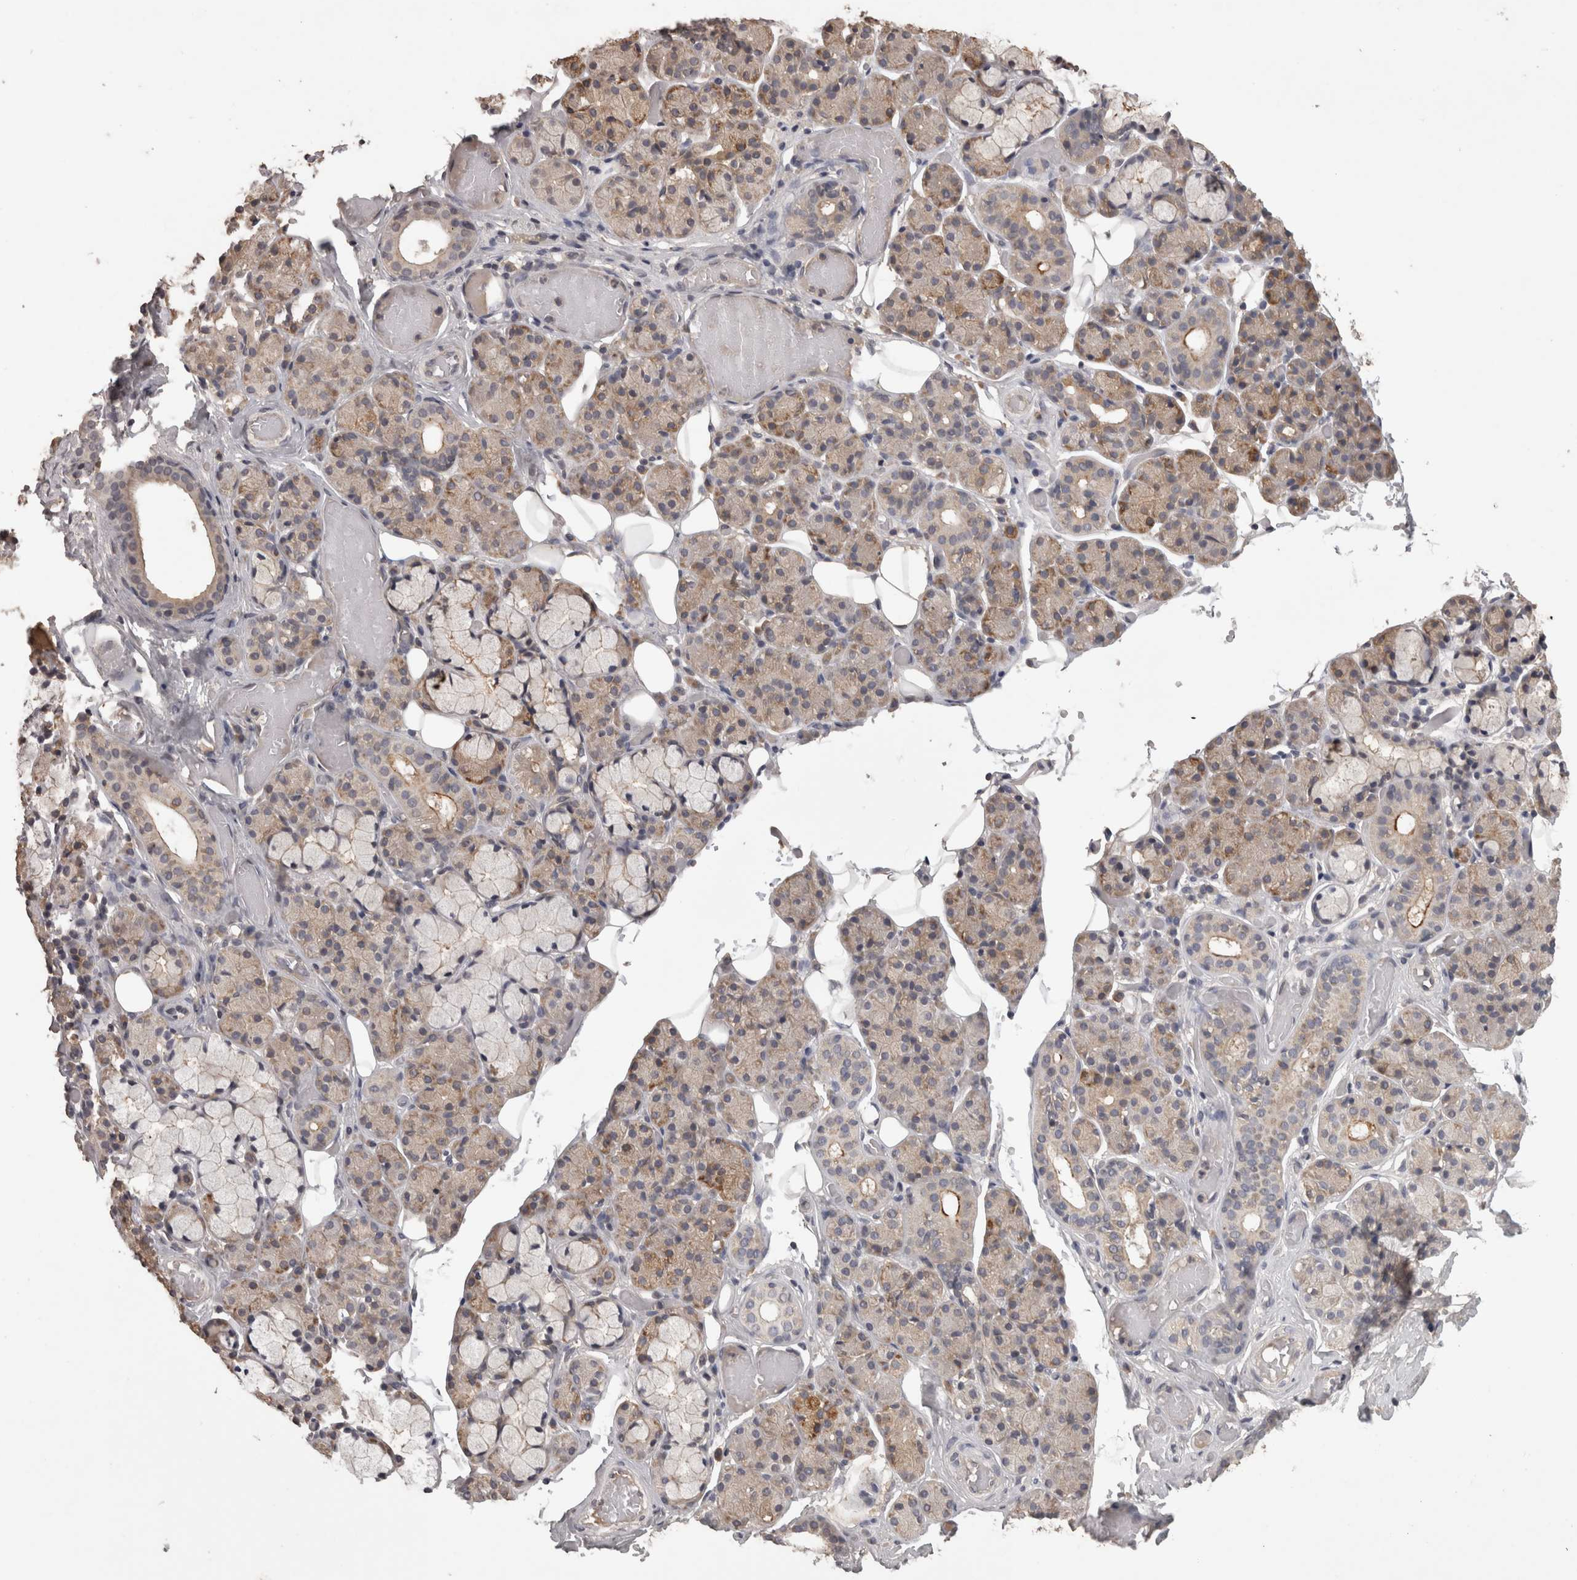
{"staining": {"intensity": "moderate", "quantity": "25%-75%", "location": "cytoplasmic/membranous"}, "tissue": "salivary gland", "cell_type": "Glandular cells", "image_type": "normal", "snomed": [{"axis": "morphology", "description": "Normal tissue, NOS"}, {"axis": "topography", "description": "Salivary gland"}], "caption": "This histopathology image exhibits IHC staining of unremarkable salivary gland, with medium moderate cytoplasmic/membranous positivity in approximately 25%-75% of glandular cells.", "gene": "PON3", "patient": {"sex": "male", "age": 63}}